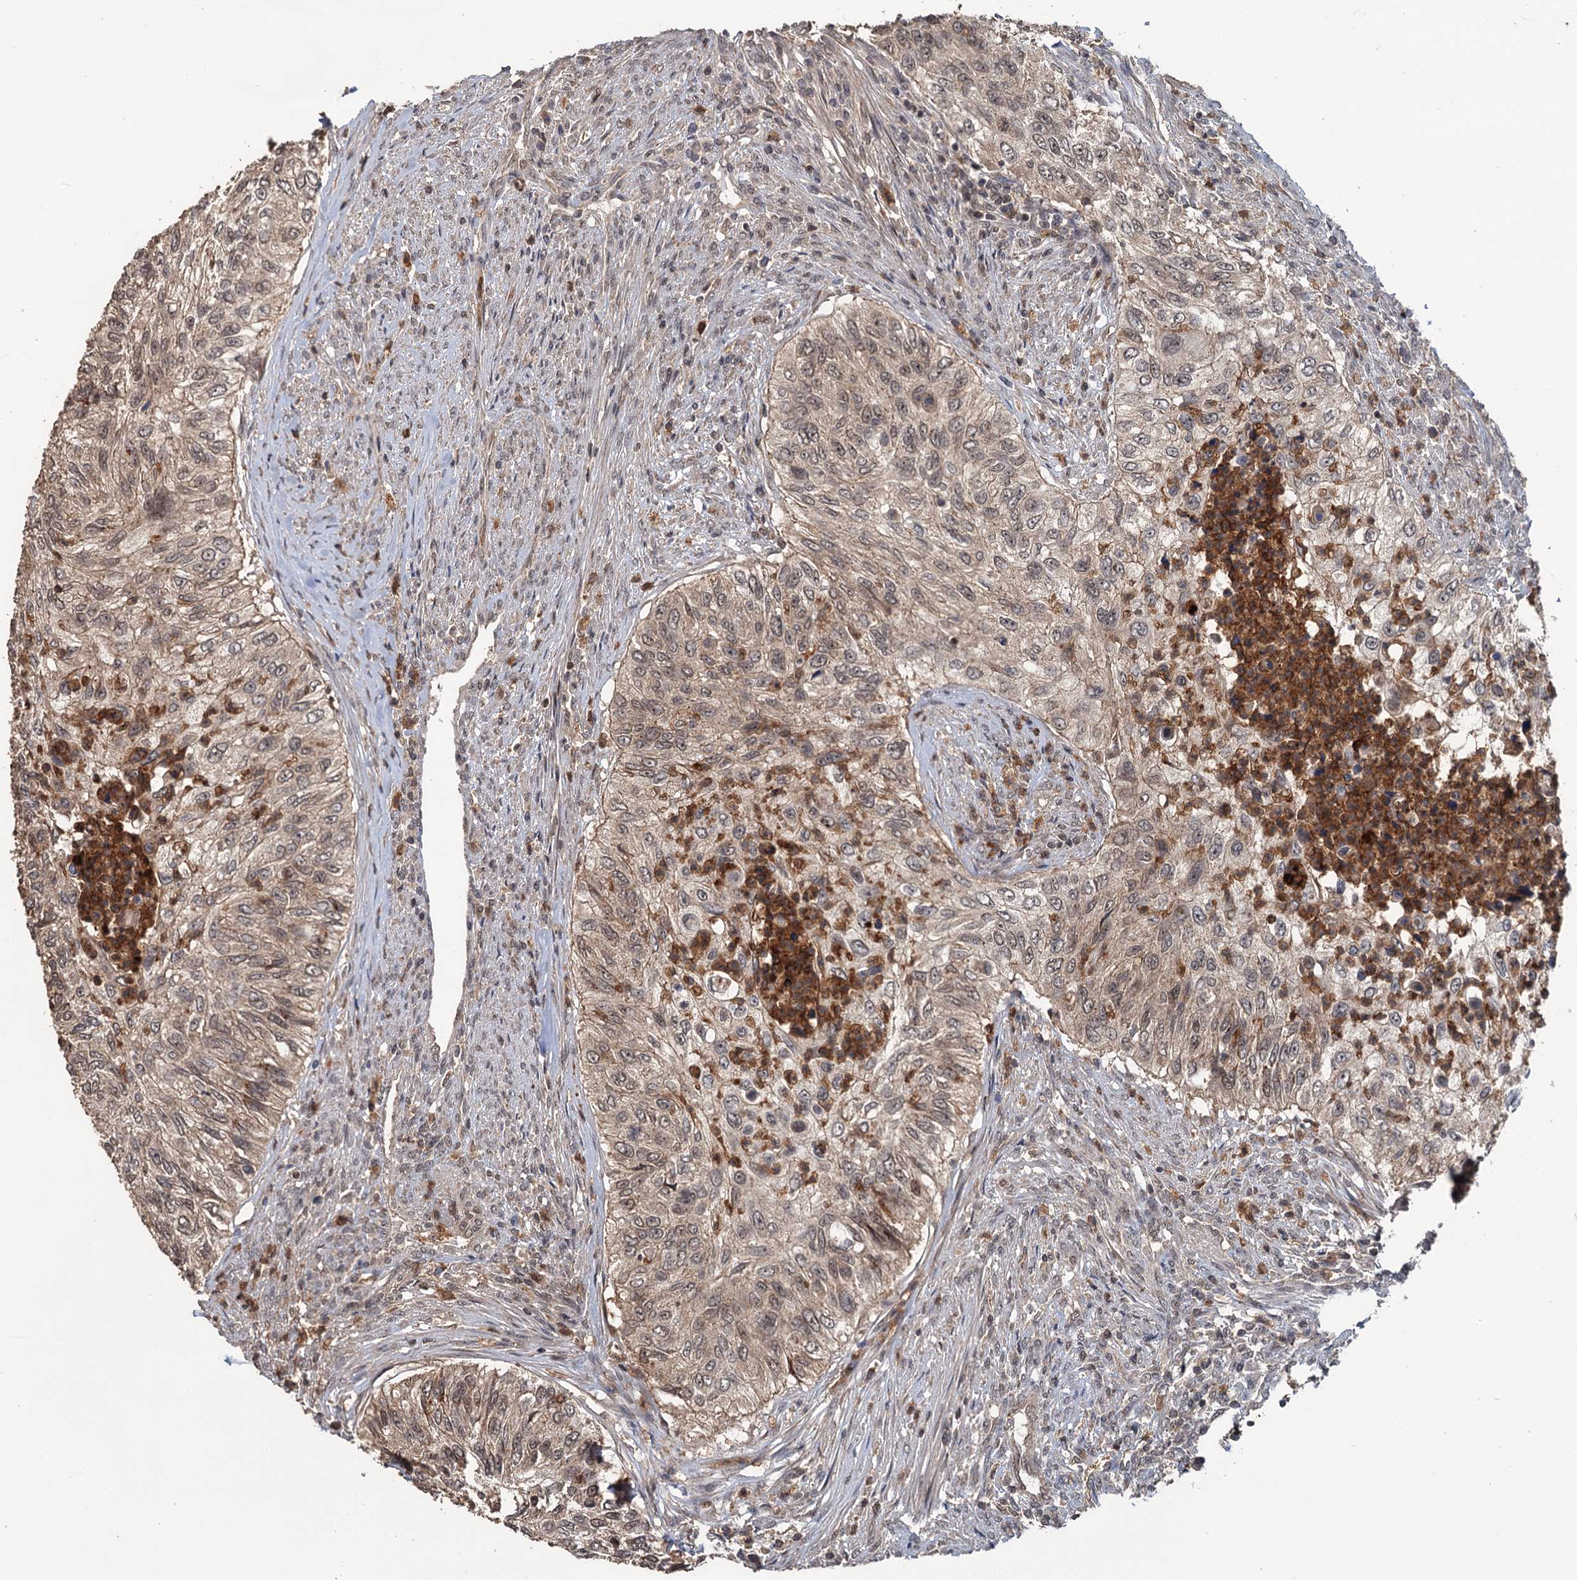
{"staining": {"intensity": "weak", "quantity": "25%-75%", "location": "nuclear"}, "tissue": "urothelial cancer", "cell_type": "Tumor cells", "image_type": "cancer", "snomed": [{"axis": "morphology", "description": "Urothelial carcinoma, High grade"}, {"axis": "topography", "description": "Urinary bladder"}], "caption": "About 25%-75% of tumor cells in human urothelial carcinoma (high-grade) display weak nuclear protein expression as visualized by brown immunohistochemical staining.", "gene": "KANSL2", "patient": {"sex": "female", "age": 60}}